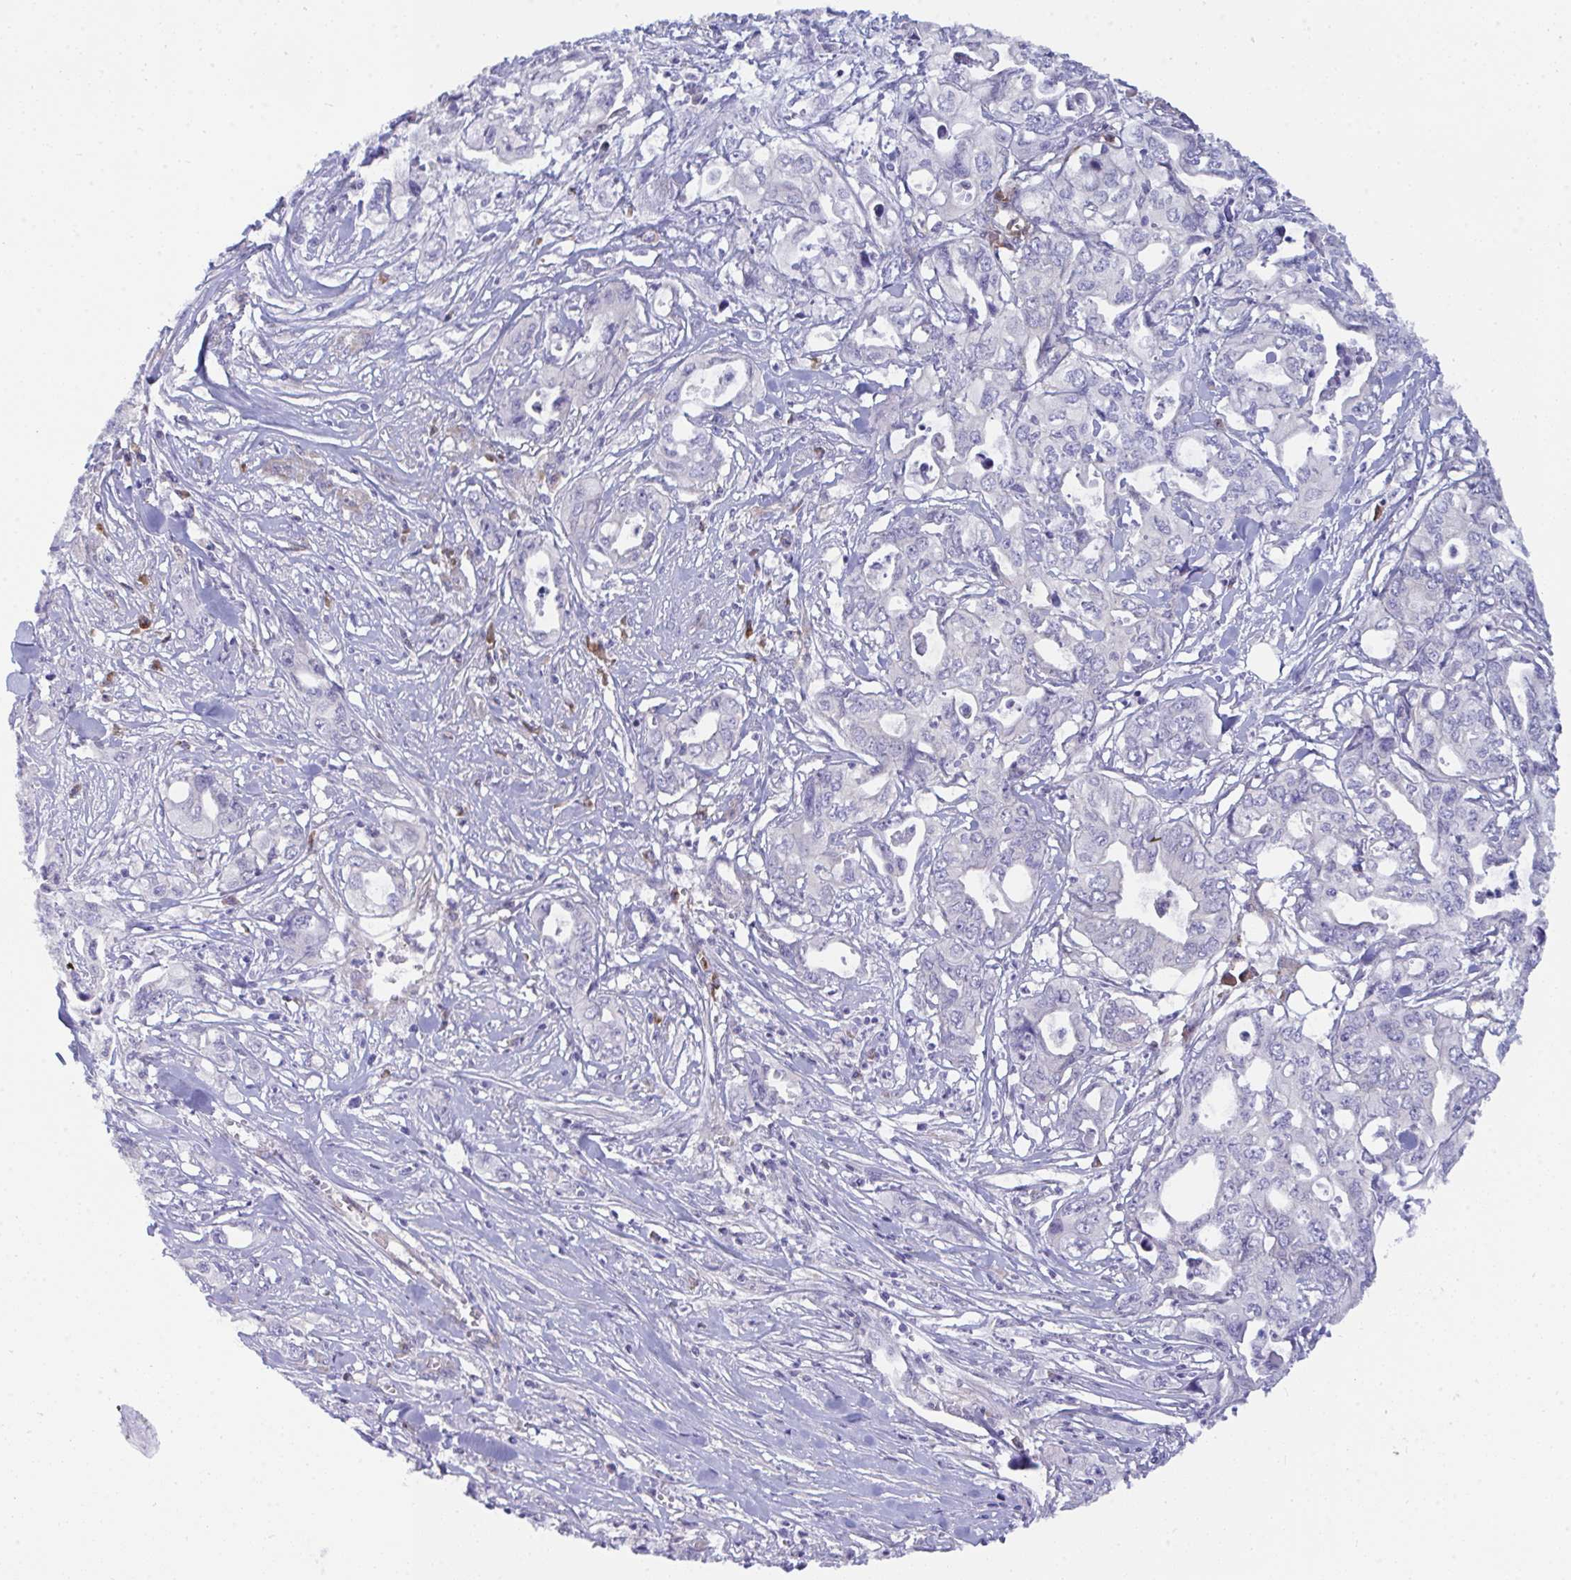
{"staining": {"intensity": "negative", "quantity": "none", "location": "none"}, "tissue": "pancreatic cancer", "cell_type": "Tumor cells", "image_type": "cancer", "snomed": [{"axis": "morphology", "description": "Adenocarcinoma, NOS"}, {"axis": "topography", "description": "Pancreas"}], "caption": "An image of human pancreatic adenocarcinoma is negative for staining in tumor cells. (Stains: DAB immunohistochemistry with hematoxylin counter stain, Microscopy: brightfield microscopy at high magnification).", "gene": "GAB1", "patient": {"sex": "male", "age": 68}}